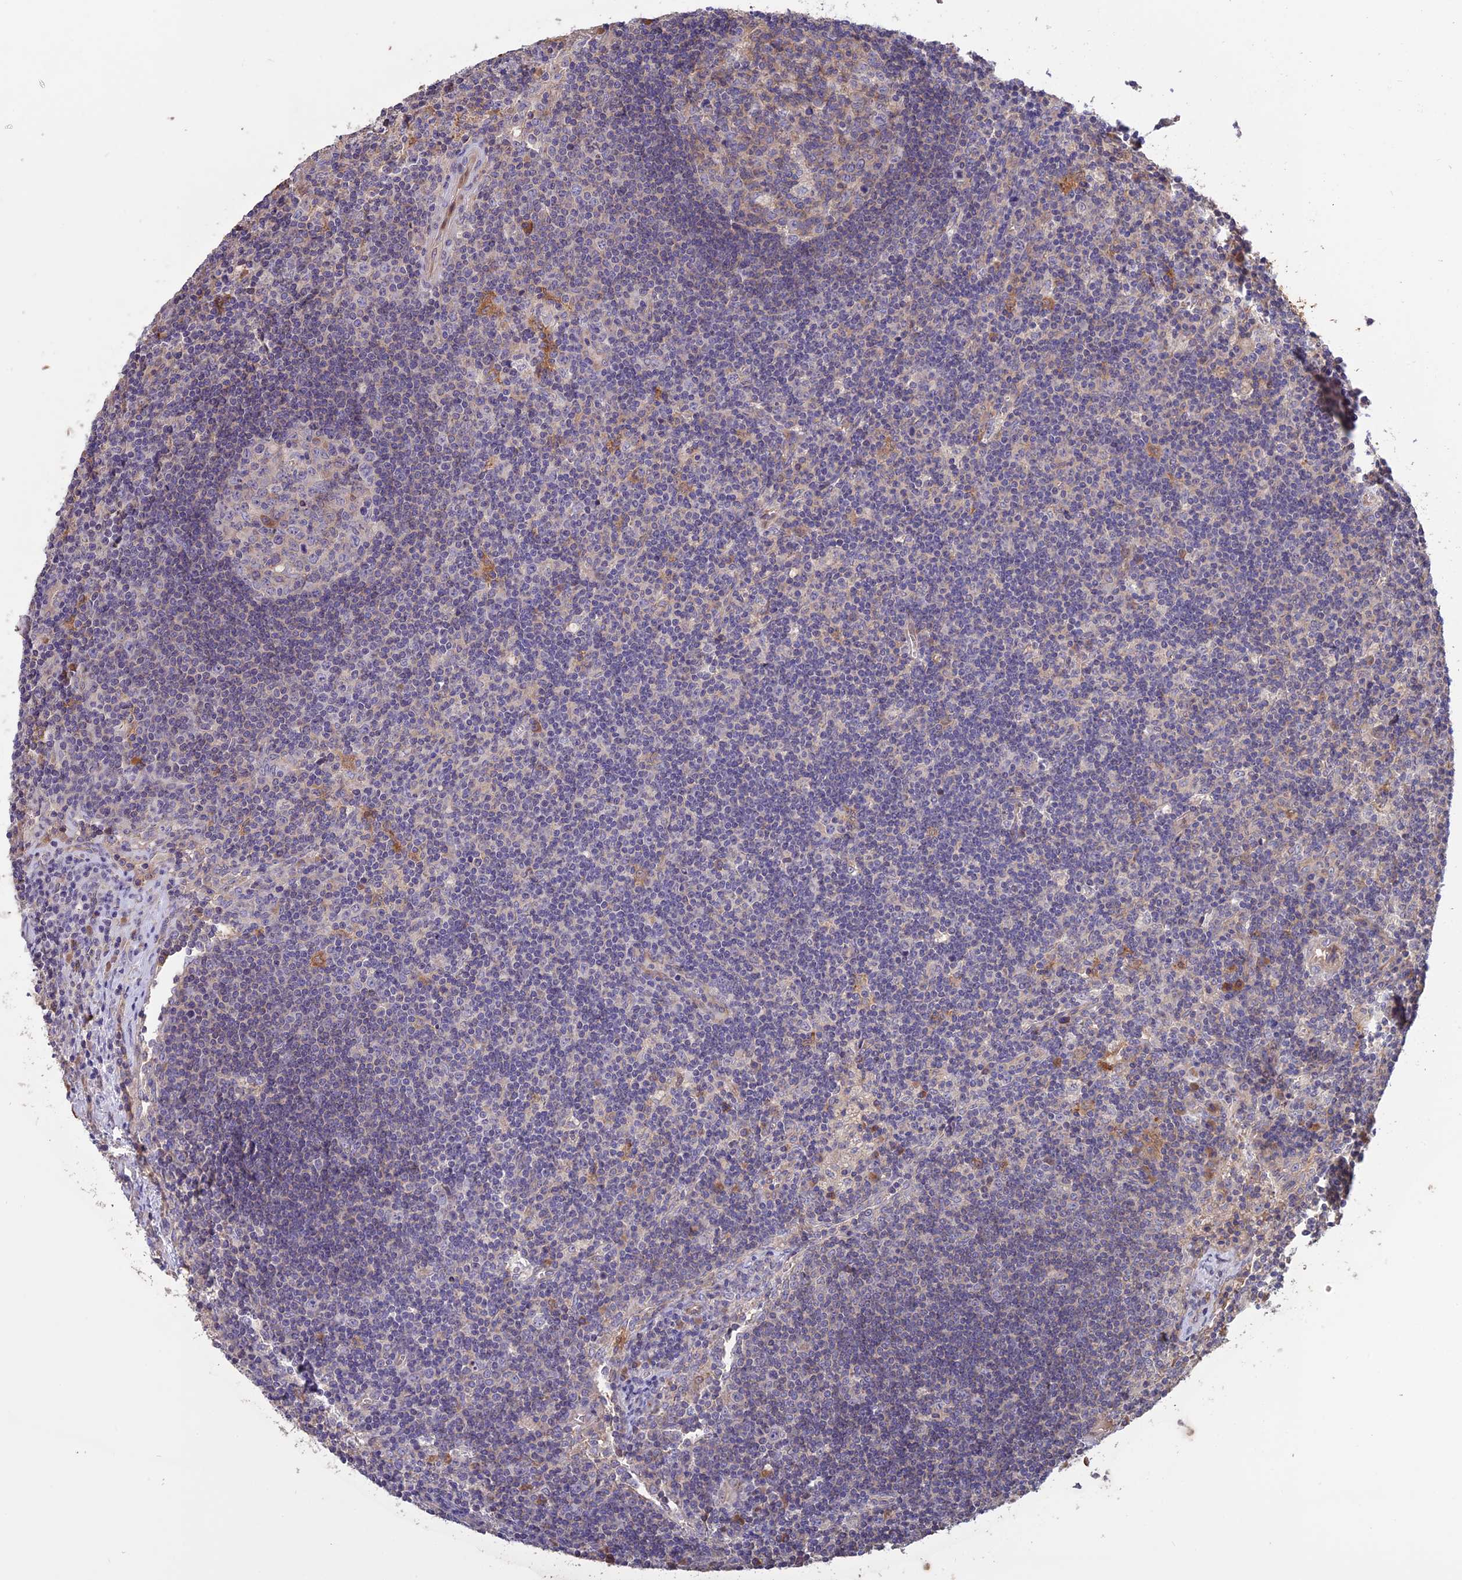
{"staining": {"intensity": "weak", "quantity": "<25%", "location": "cytoplasmic/membranous"}, "tissue": "lymph node", "cell_type": "Germinal center cells", "image_type": "normal", "snomed": [{"axis": "morphology", "description": "Normal tissue, NOS"}, {"axis": "topography", "description": "Lymph node"}], "caption": "The photomicrograph reveals no staining of germinal center cells in unremarkable lymph node. The staining is performed using DAB (3,3'-diaminobenzidine) brown chromogen with nuclei counter-stained in using hematoxylin.", "gene": "RASAL1", "patient": {"sex": "male", "age": 58}}